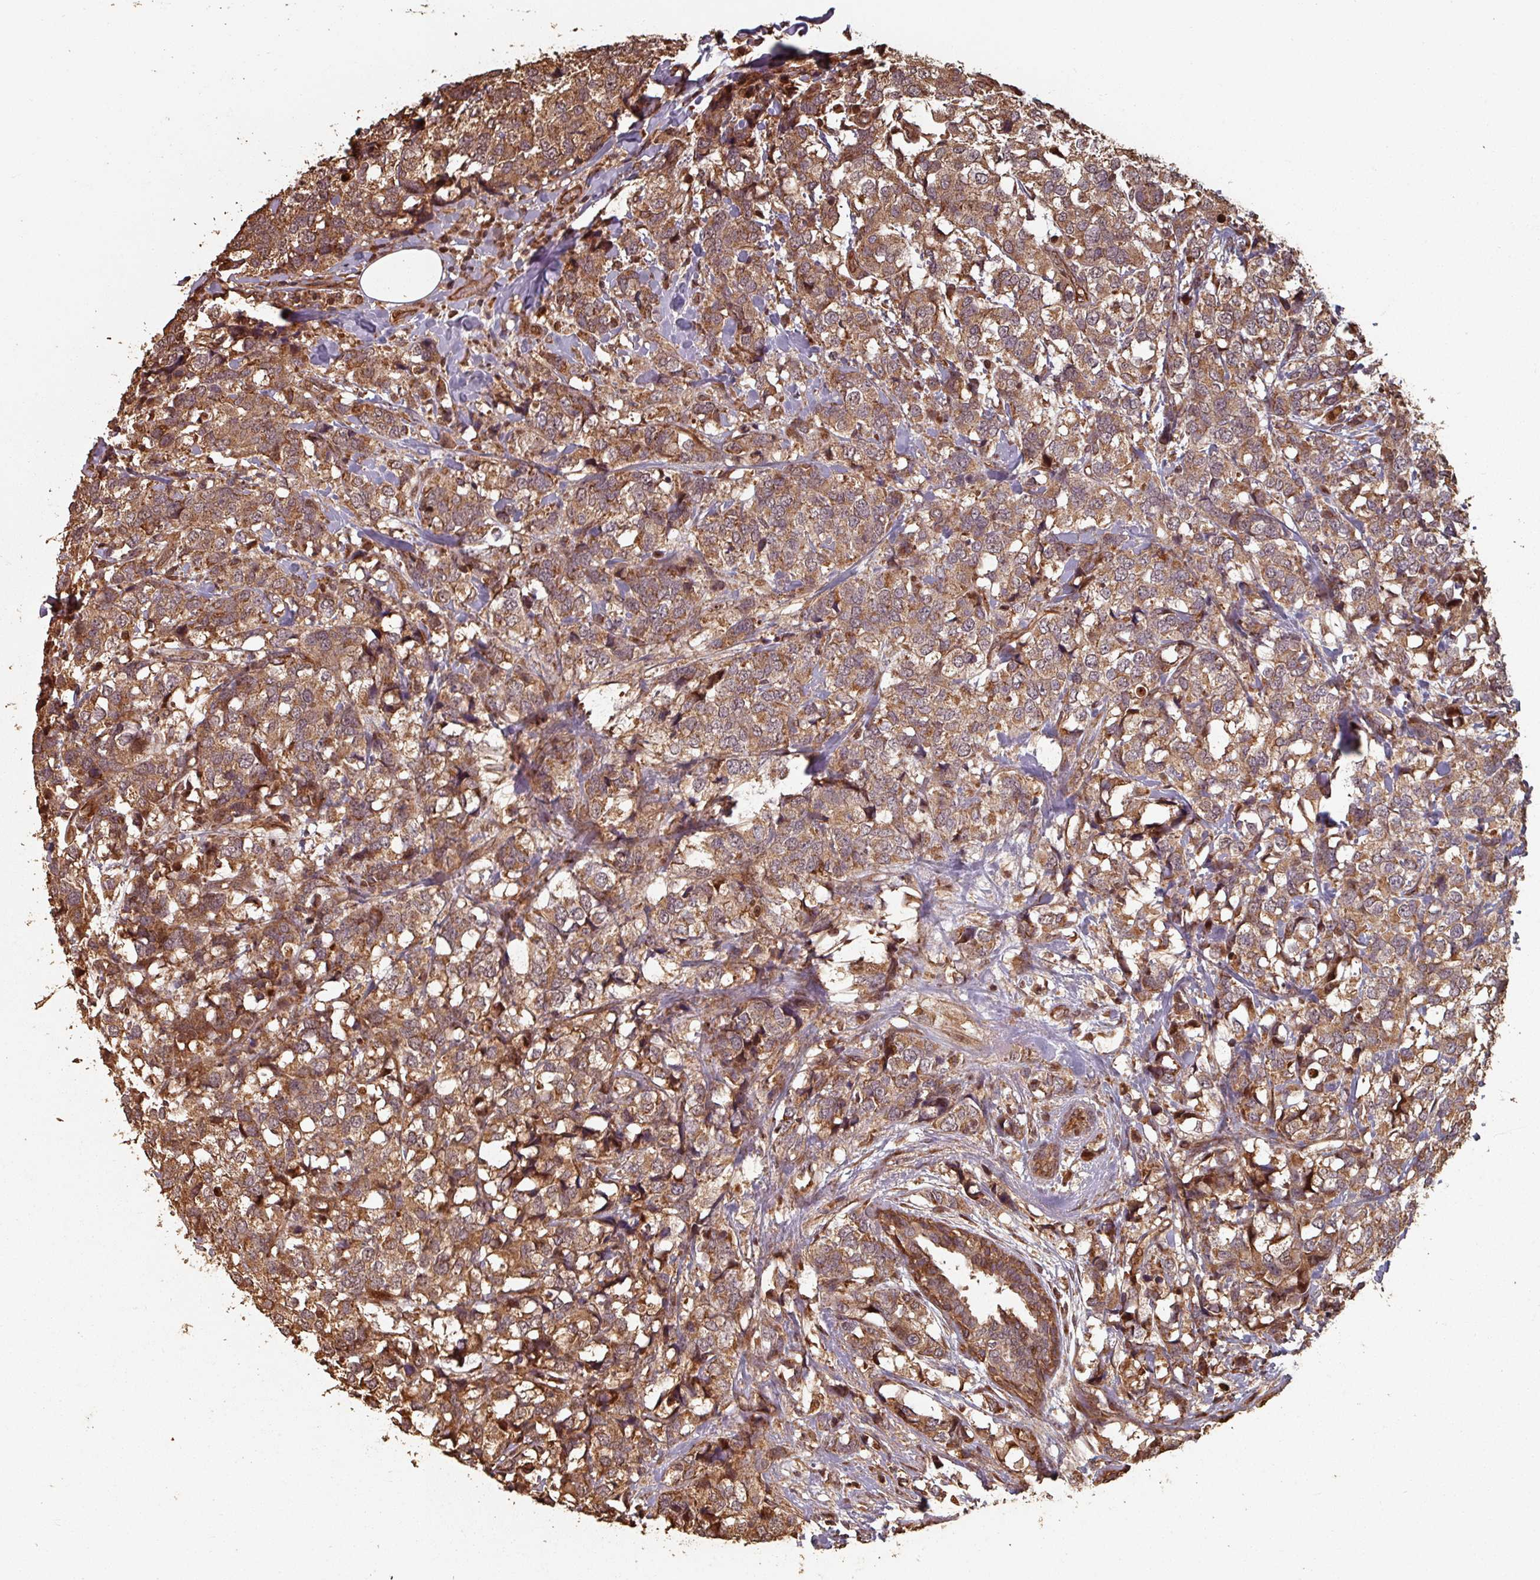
{"staining": {"intensity": "strong", "quantity": ">75%", "location": "cytoplasmic/membranous"}, "tissue": "breast cancer", "cell_type": "Tumor cells", "image_type": "cancer", "snomed": [{"axis": "morphology", "description": "Lobular carcinoma"}, {"axis": "topography", "description": "Breast"}], "caption": "Tumor cells reveal strong cytoplasmic/membranous positivity in approximately >75% of cells in breast cancer (lobular carcinoma). (DAB (3,3'-diaminobenzidine) IHC with brightfield microscopy, high magnification).", "gene": "EID1", "patient": {"sex": "female", "age": 59}}